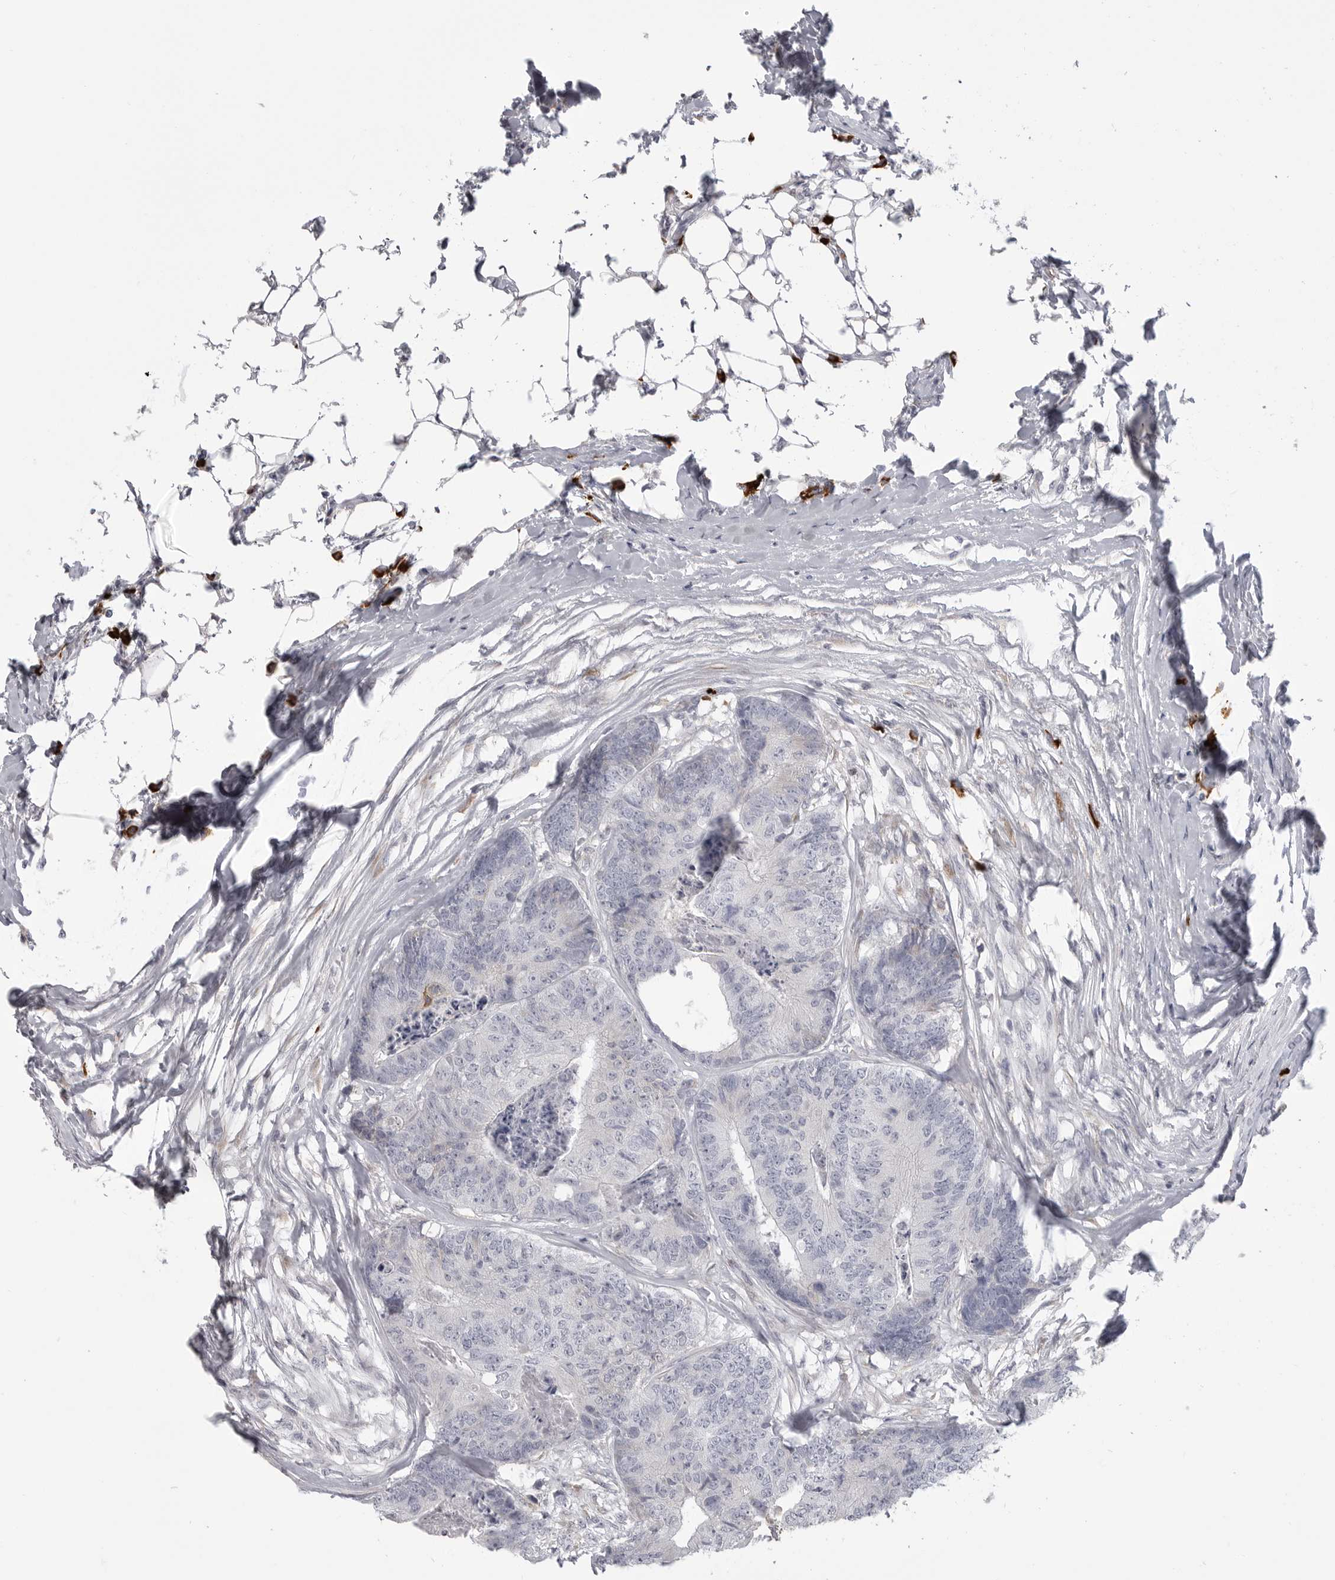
{"staining": {"intensity": "negative", "quantity": "none", "location": "none"}, "tissue": "colorectal cancer", "cell_type": "Tumor cells", "image_type": "cancer", "snomed": [{"axis": "morphology", "description": "Adenocarcinoma, NOS"}, {"axis": "topography", "description": "Colon"}], "caption": "Immunohistochemistry histopathology image of adenocarcinoma (colorectal) stained for a protein (brown), which shows no positivity in tumor cells. The staining was performed using DAB (3,3'-diaminobenzidine) to visualize the protein expression in brown, while the nuclei were stained in blue with hematoxylin (Magnification: 20x).", "gene": "FKBP2", "patient": {"sex": "female", "age": 67}}